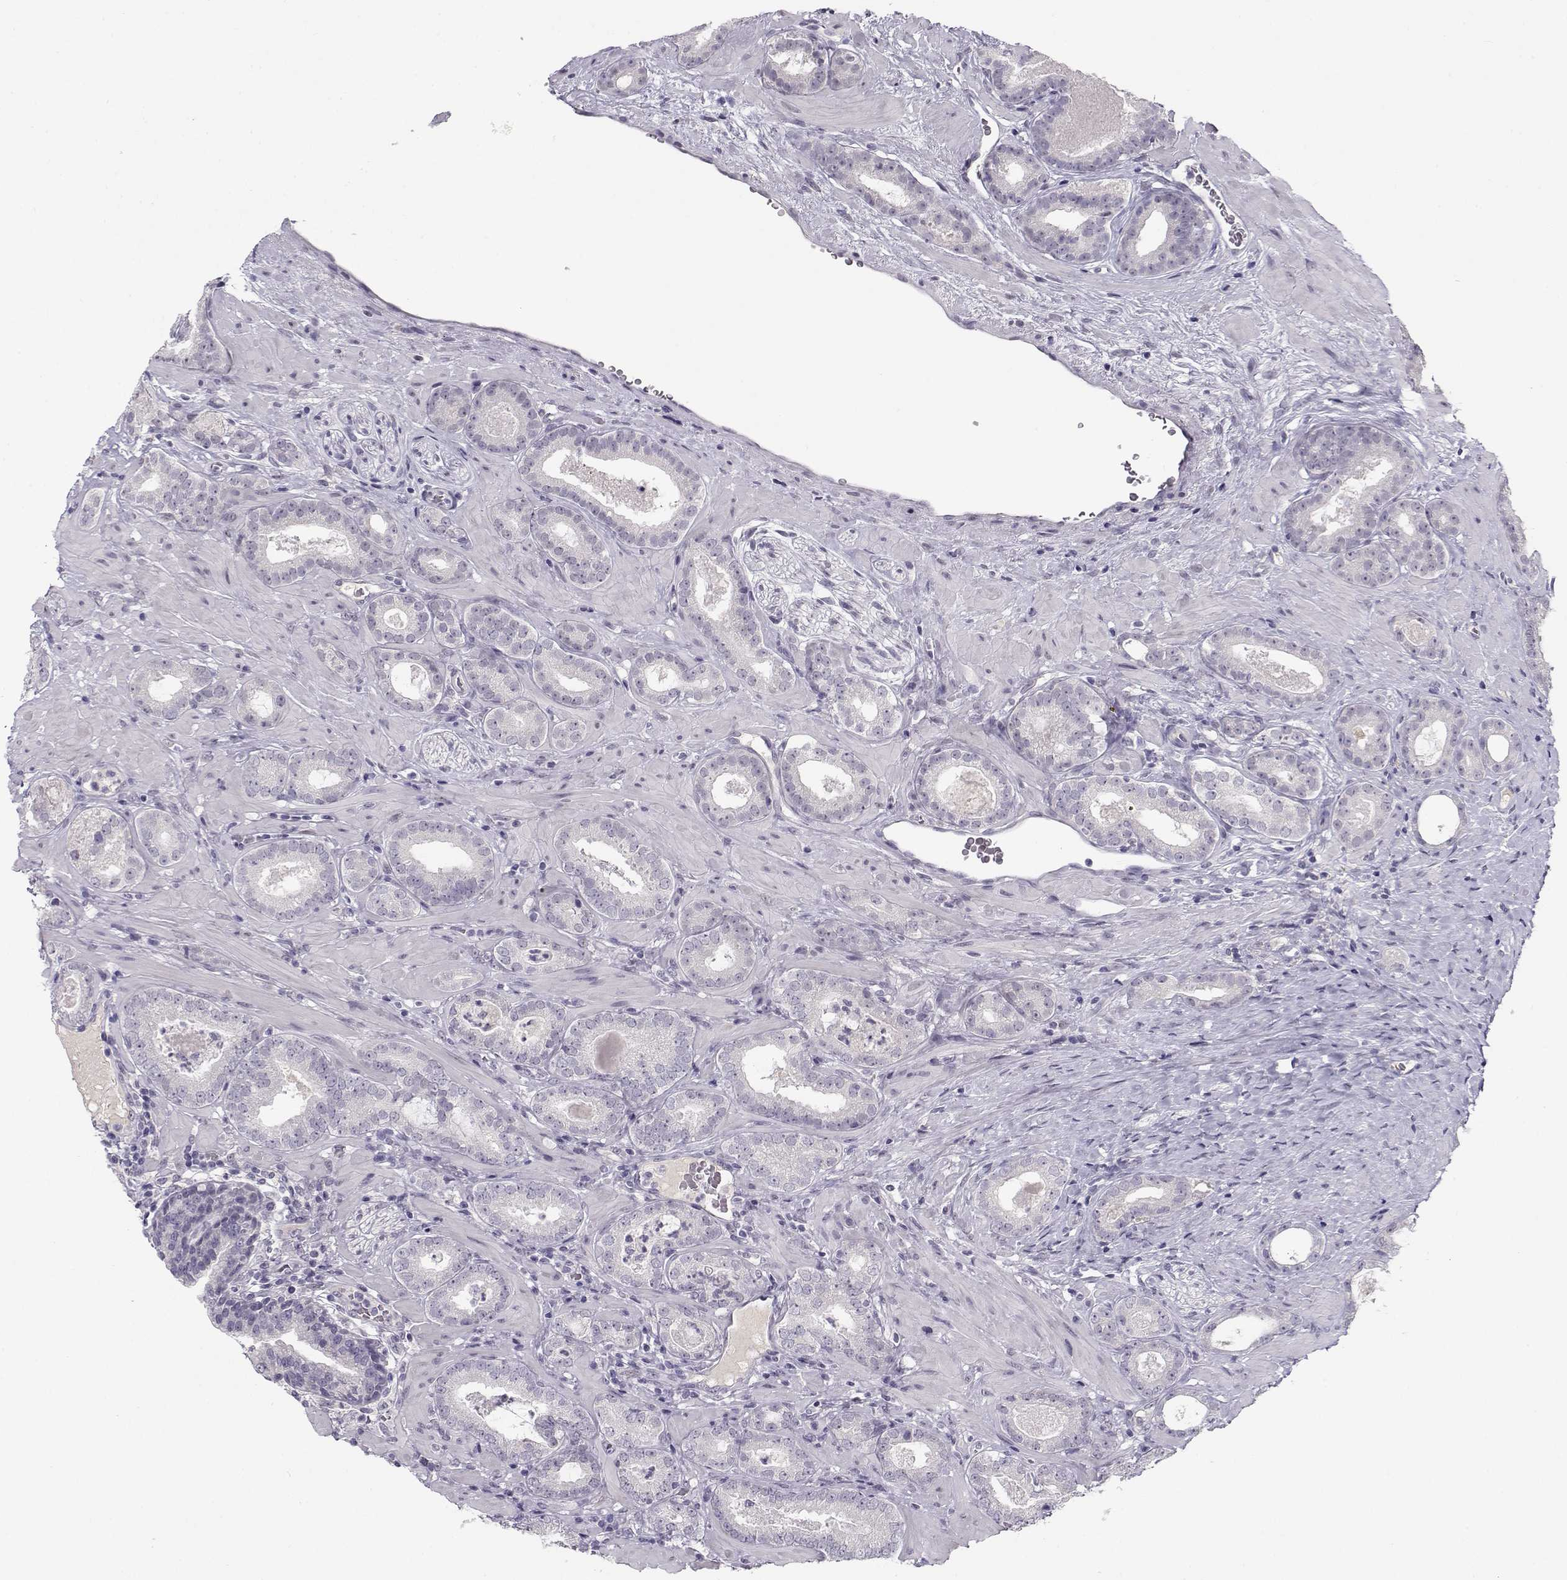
{"staining": {"intensity": "negative", "quantity": "none", "location": "none"}, "tissue": "prostate cancer", "cell_type": "Tumor cells", "image_type": "cancer", "snomed": [{"axis": "morphology", "description": "Adenocarcinoma, Low grade"}, {"axis": "topography", "description": "Prostate"}], "caption": "Immunohistochemical staining of human low-grade adenocarcinoma (prostate) demonstrates no significant positivity in tumor cells. Nuclei are stained in blue.", "gene": "C16orf86", "patient": {"sex": "male", "age": 60}}